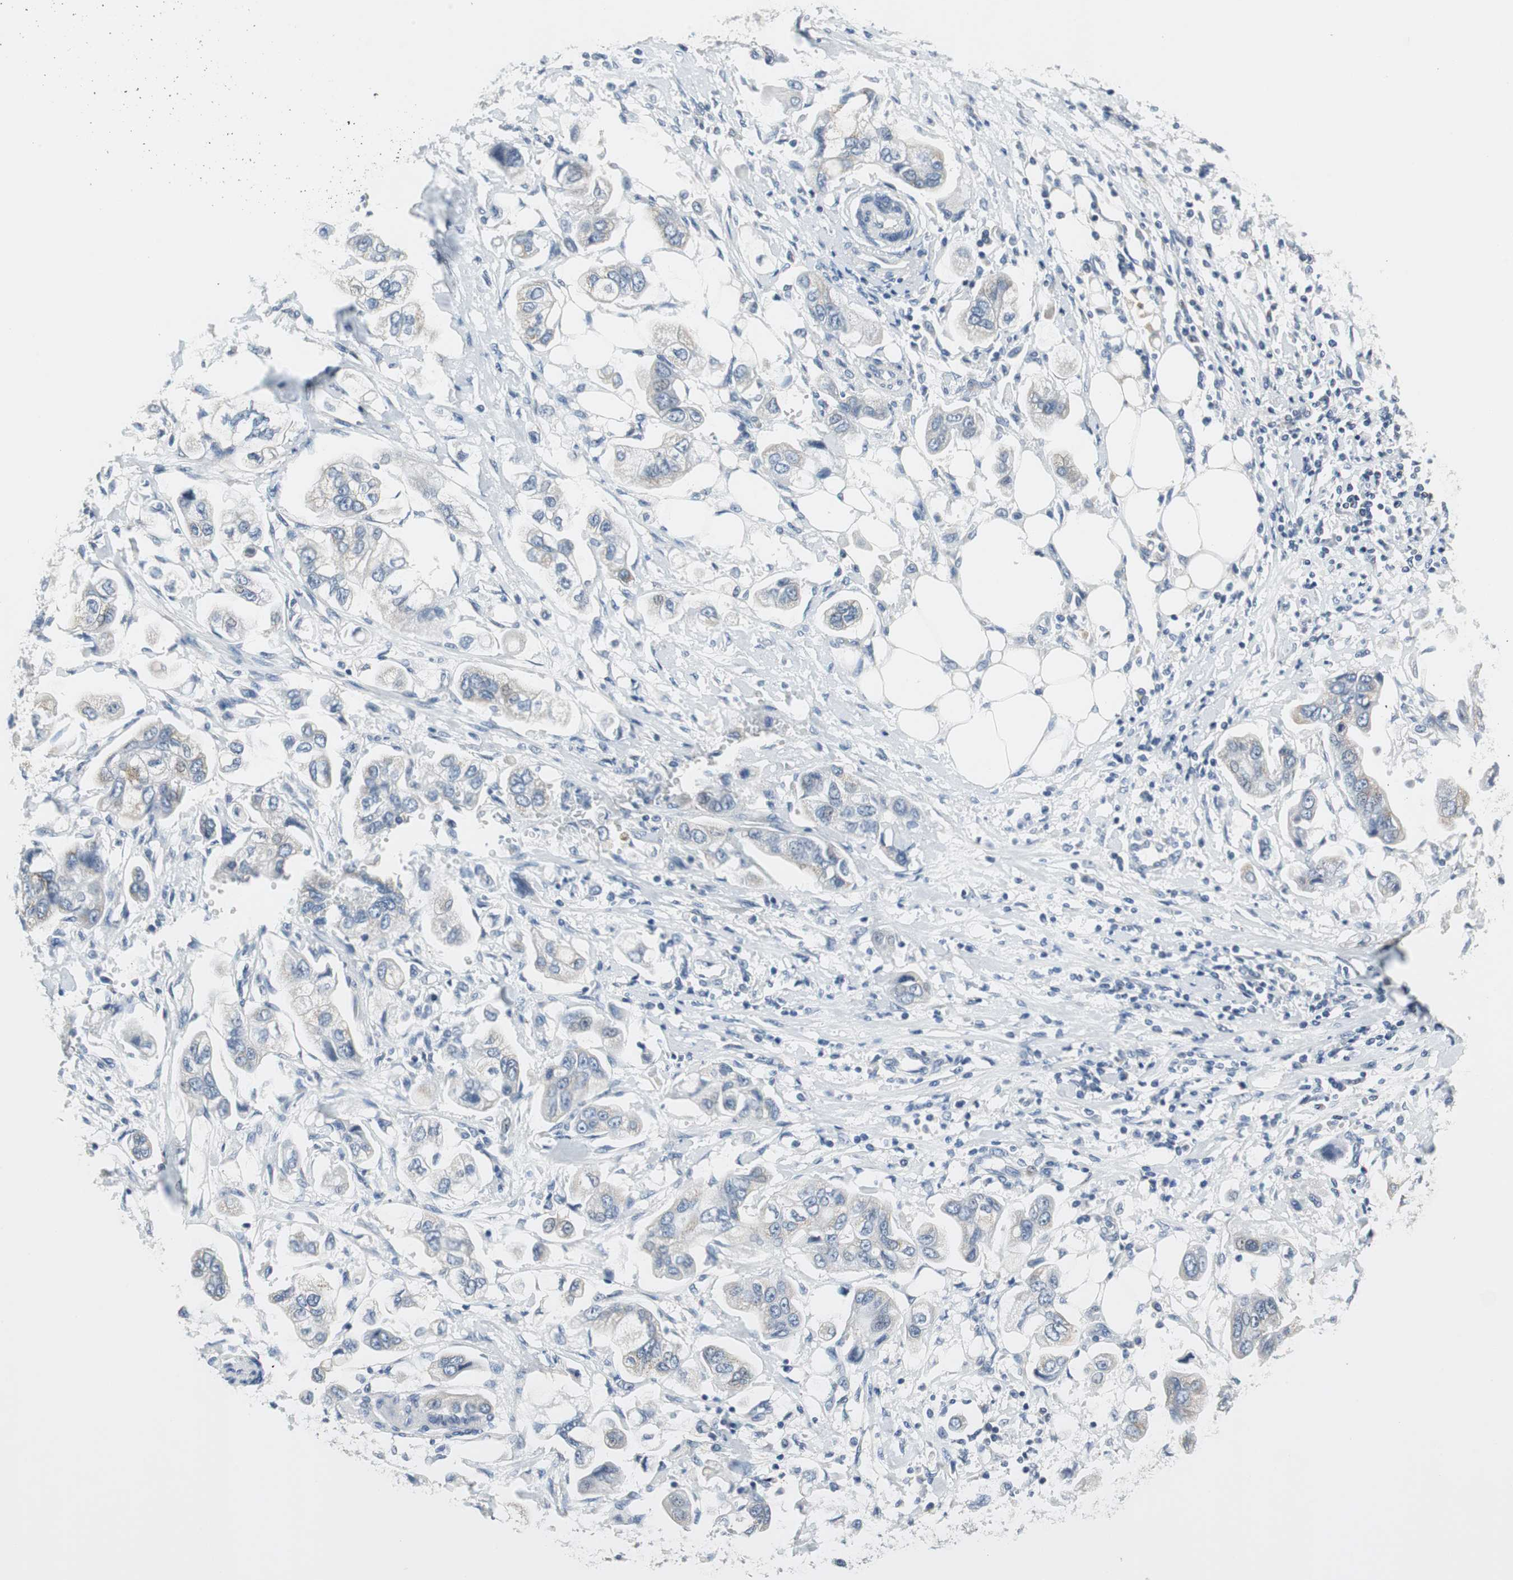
{"staining": {"intensity": "weak", "quantity": "<25%", "location": "cytoplasmic/membranous"}, "tissue": "stomach cancer", "cell_type": "Tumor cells", "image_type": "cancer", "snomed": [{"axis": "morphology", "description": "Adenocarcinoma, NOS"}, {"axis": "topography", "description": "Stomach"}], "caption": "A high-resolution image shows IHC staining of stomach cancer (adenocarcinoma), which exhibits no significant positivity in tumor cells.", "gene": "PLAA", "patient": {"sex": "male", "age": 62}}